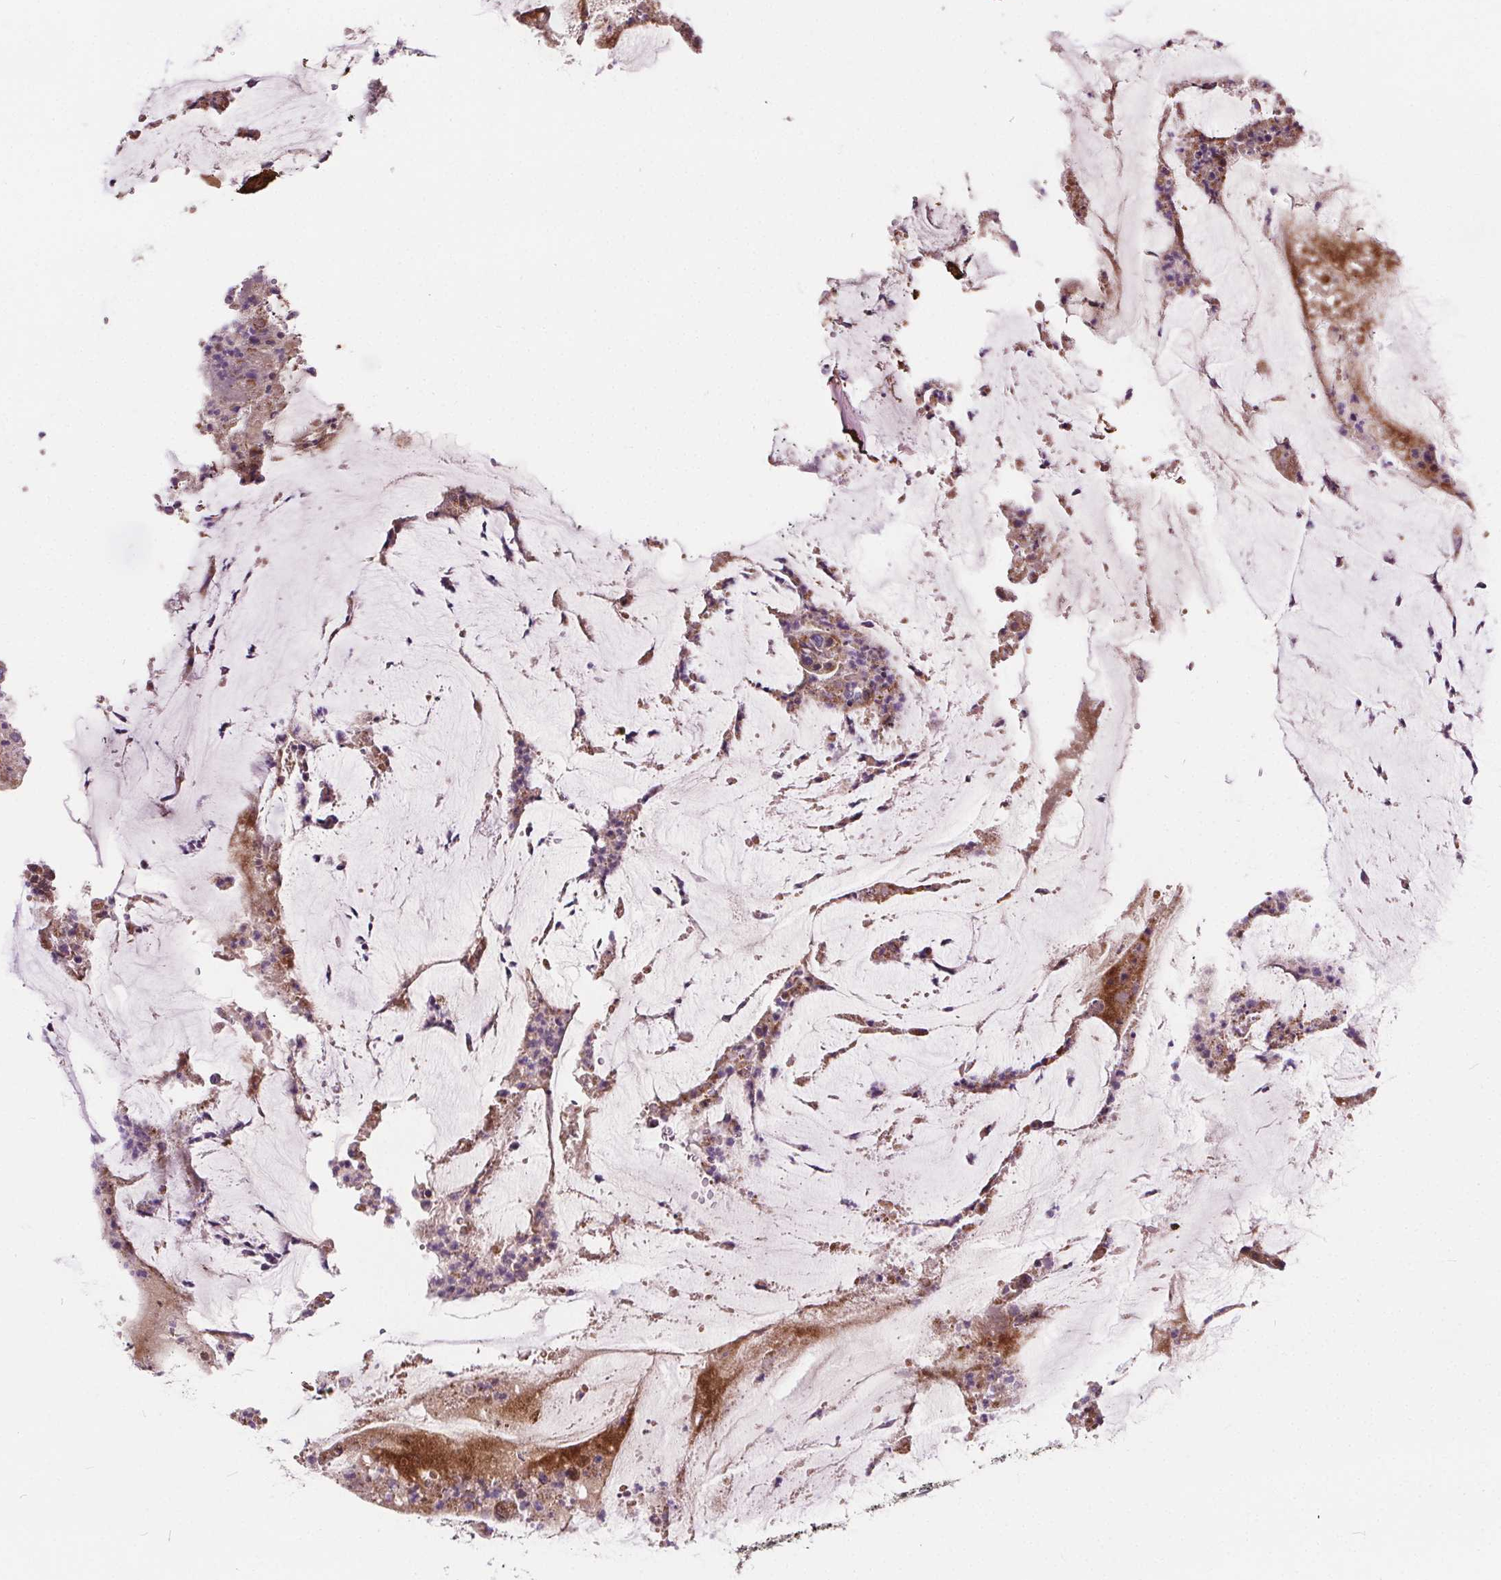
{"staining": {"intensity": "moderate", "quantity": "<25%", "location": "cytoplasmic/membranous"}, "tissue": "colorectal cancer", "cell_type": "Tumor cells", "image_type": "cancer", "snomed": [{"axis": "morphology", "description": "Adenocarcinoma, NOS"}, {"axis": "topography", "description": "Colon"}], "caption": "Immunohistochemical staining of colorectal cancer (adenocarcinoma) reveals low levels of moderate cytoplasmic/membranous protein positivity in about <25% of tumor cells.", "gene": "GOLT1B", "patient": {"sex": "female", "age": 43}}